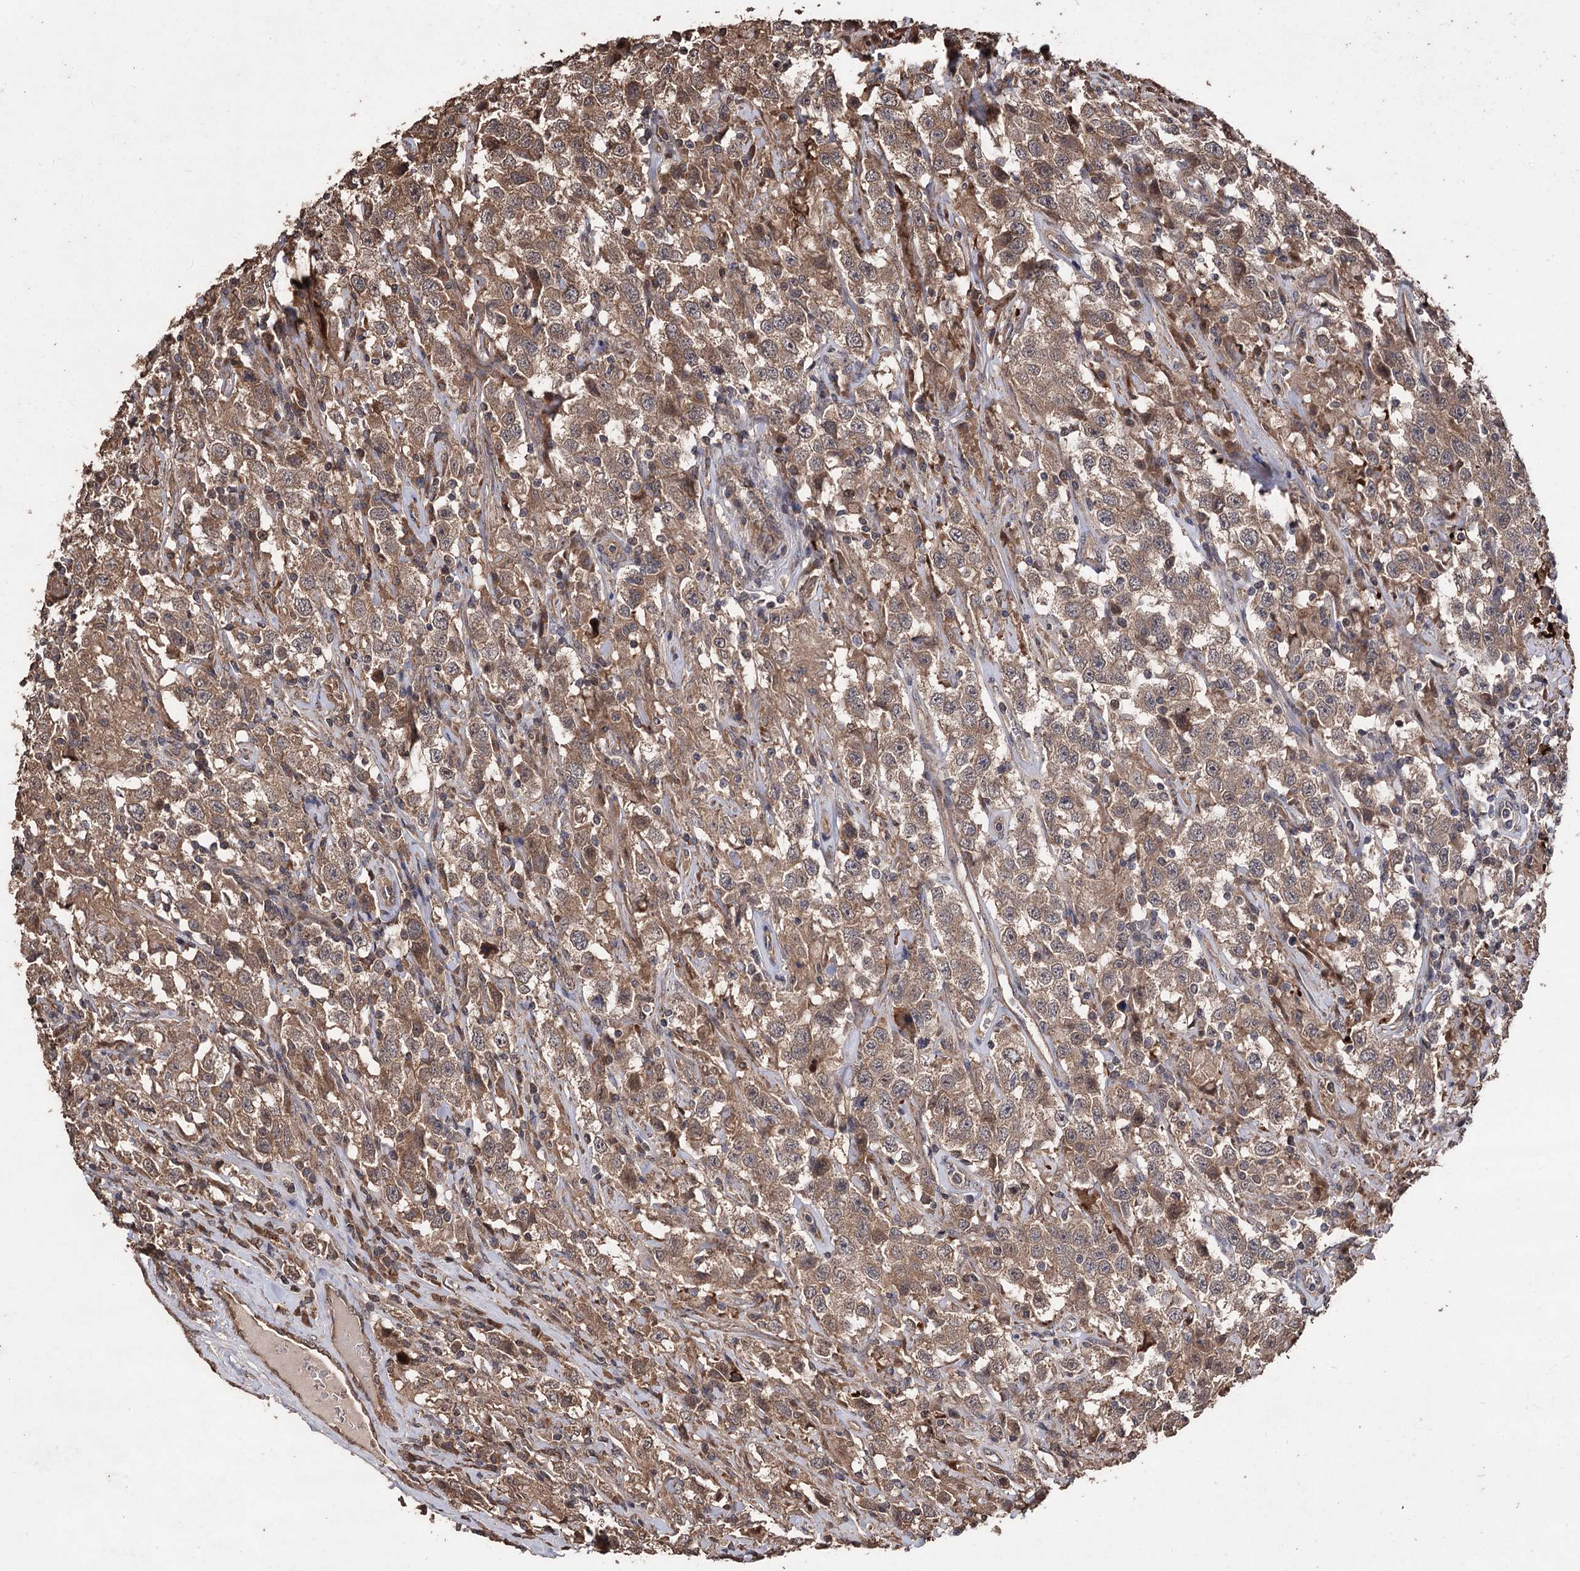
{"staining": {"intensity": "moderate", "quantity": ">75%", "location": "cytoplasmic/membranous"}, "tissue": "testis cancer", "cell_type": "Tumor cells", "image_type": "cancer", "snomed": [{"axis": "morphology", "description": "Seminoma, NOS"}, {"axis": "topography", "description": "Testis"}], "caption": "Immunohistochemistry of human seminoma (testis) demonstrates medium levels of moderate cytoplasmic/membranous expression in about >75% of tumor cells.", "gene": "RASSF3", "patient": {"sex": "male", "age": 41}}